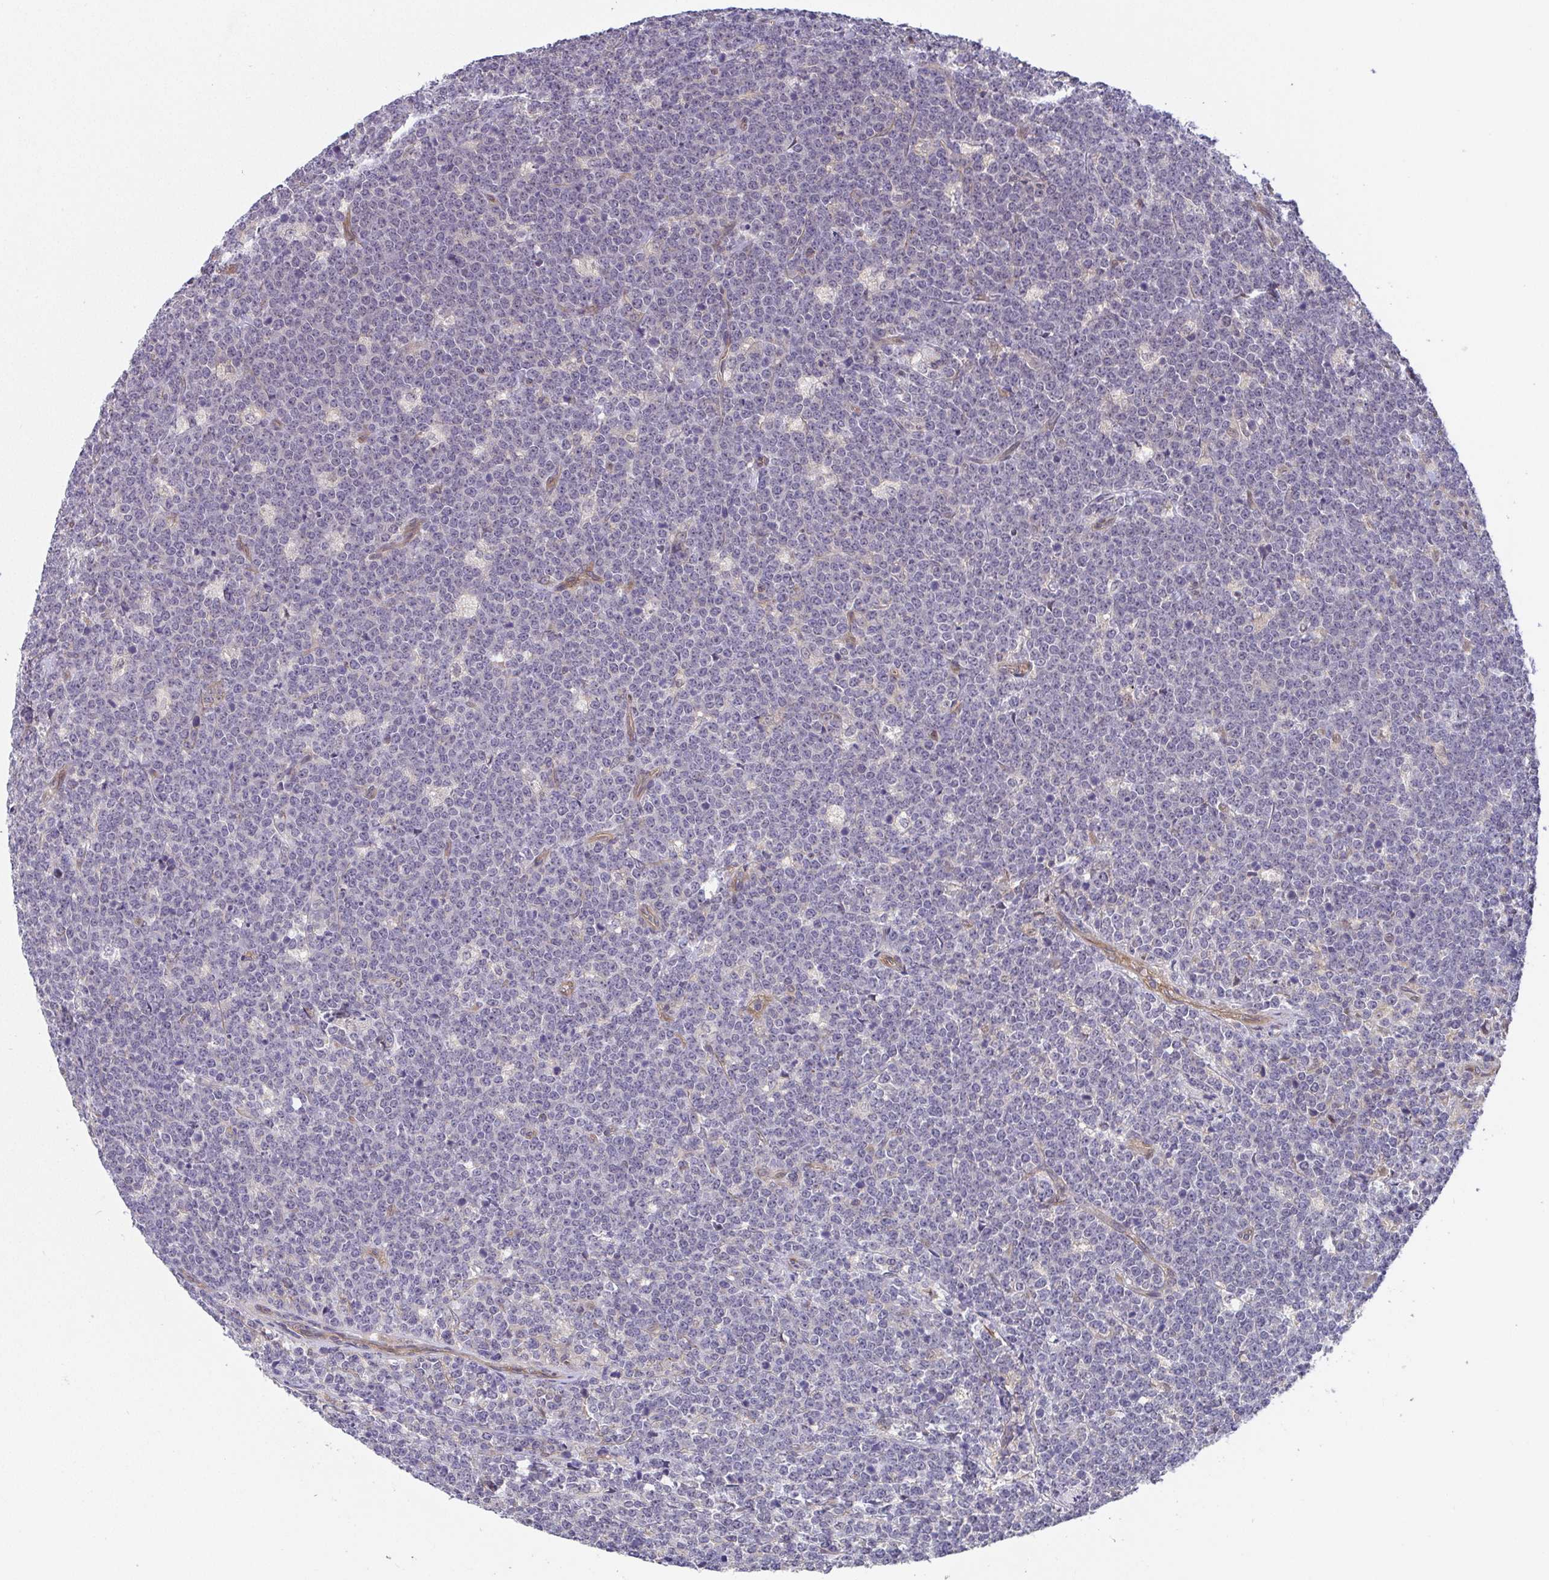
{"staining": {"intensity": "negative", "quantity": "none", "location": "none"}, "tissue": "lymphoma", "cell_type": "Tumor cells", "image_type": "cancer", "snomed": [{"axis": "morphology", "description": "Malignant lymphoma, non-Hodgkin's type, High grade"}, {"axis": "topography", "description": "Small intestine"}, {"axis": "topography", "description": "Colon"}], "caption": "High power microscopy histopathology image of an immunohistochemistry (IHC) photomicrograph of lymphoma, revealing no significant staining in tumor cells.", "gene": "ZNF696", "patient": {"sex": "male", "age": 8}}